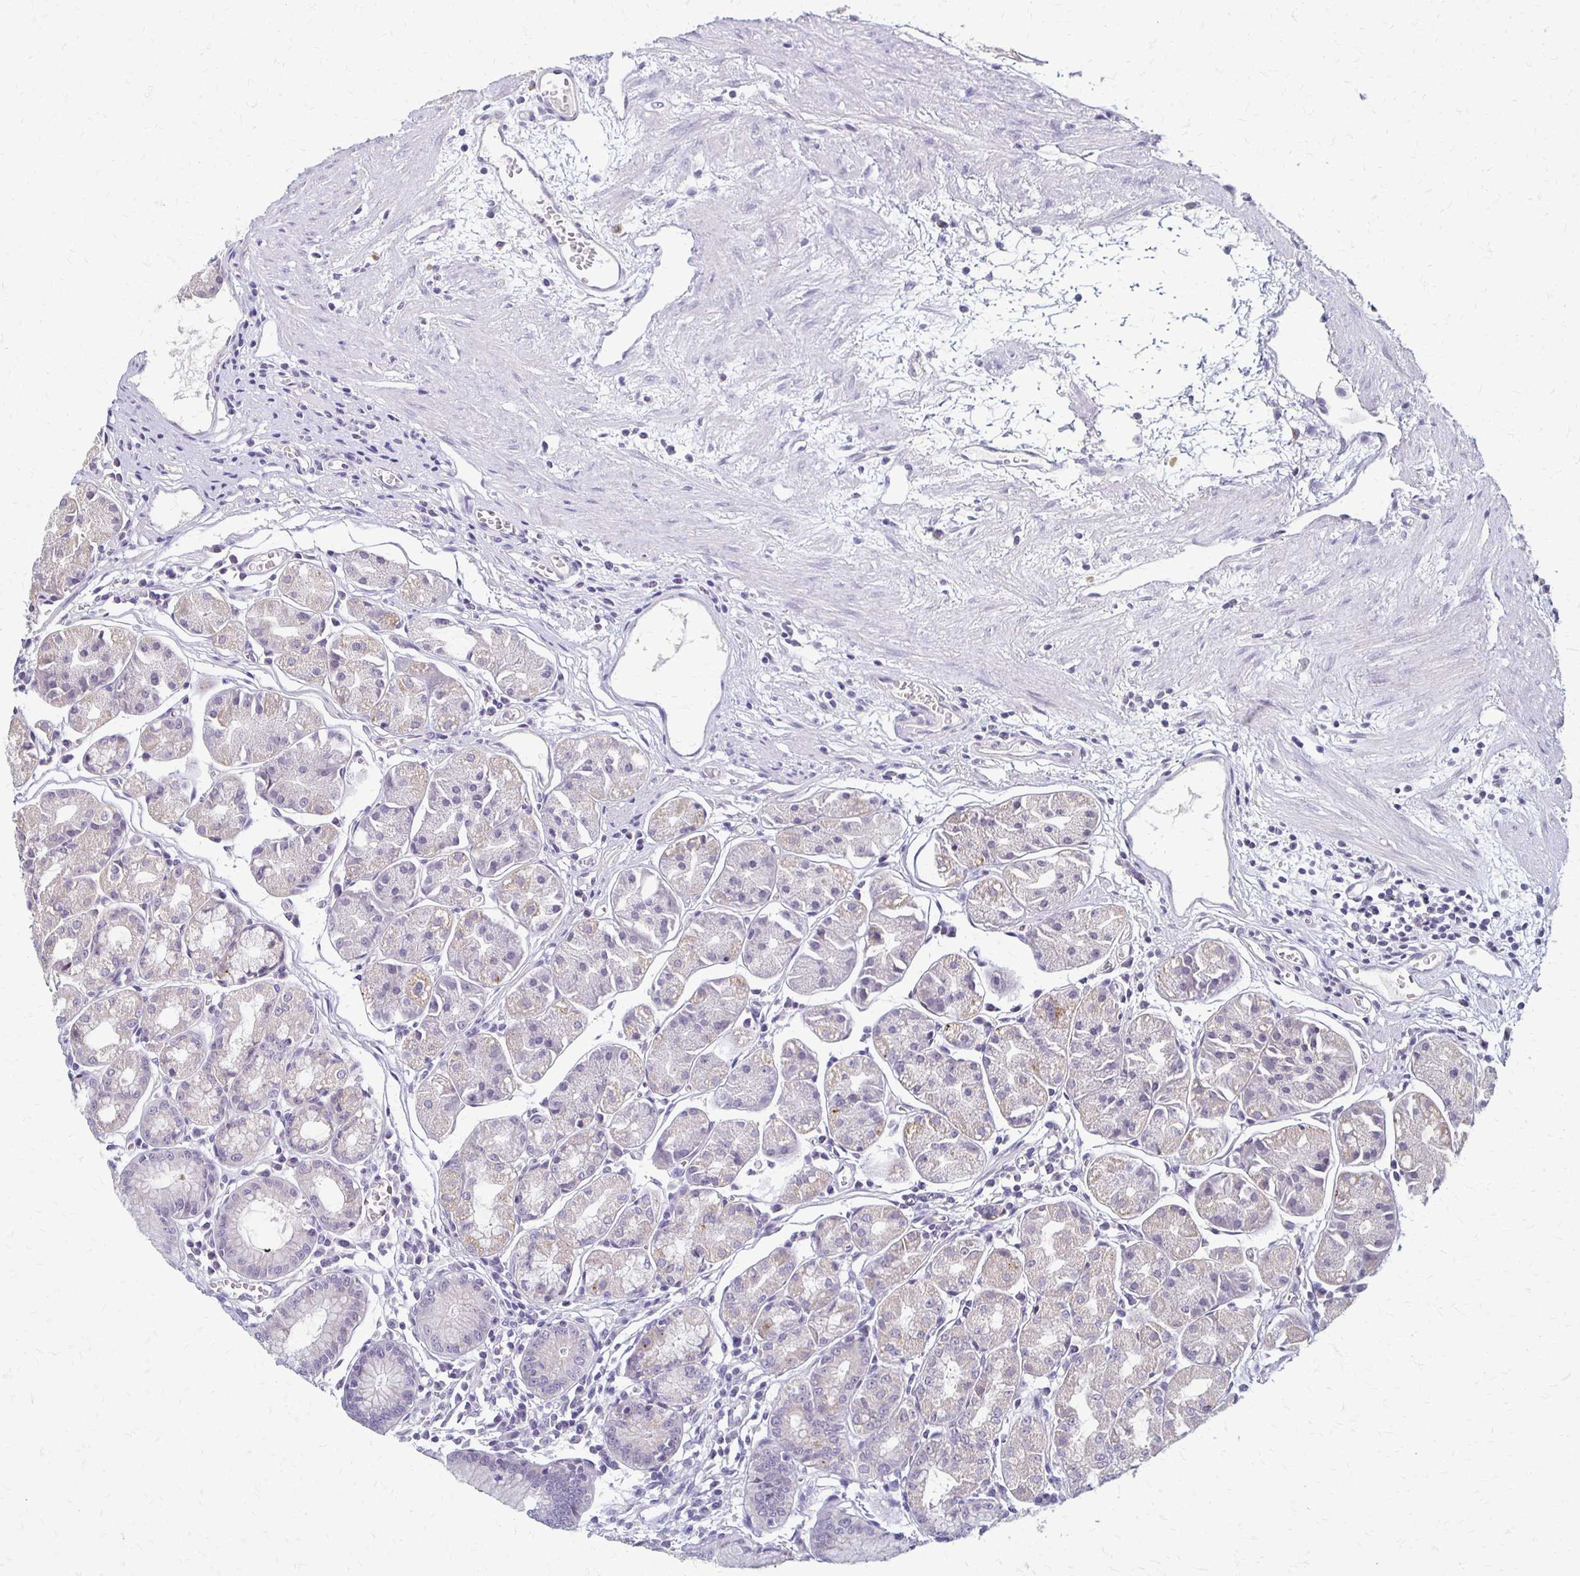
{"staining": {"intensity": "weak", "quantity": "<25%", "location": "cytoplasmic/membranous"}, "tissue": "stomach", "cell_type": "Glandular cells", "image_type": "normal", "snomed": [{"axis": "morphology", "description": "Normal tissue, NOS"}, {"axis": "topography", "description": "Stomach"}], "caption": "IHC of benign stomach shows no staining in glandular cells.", "gene": "SLC9A9", "patient": {"sex": "male", "age": 55}}